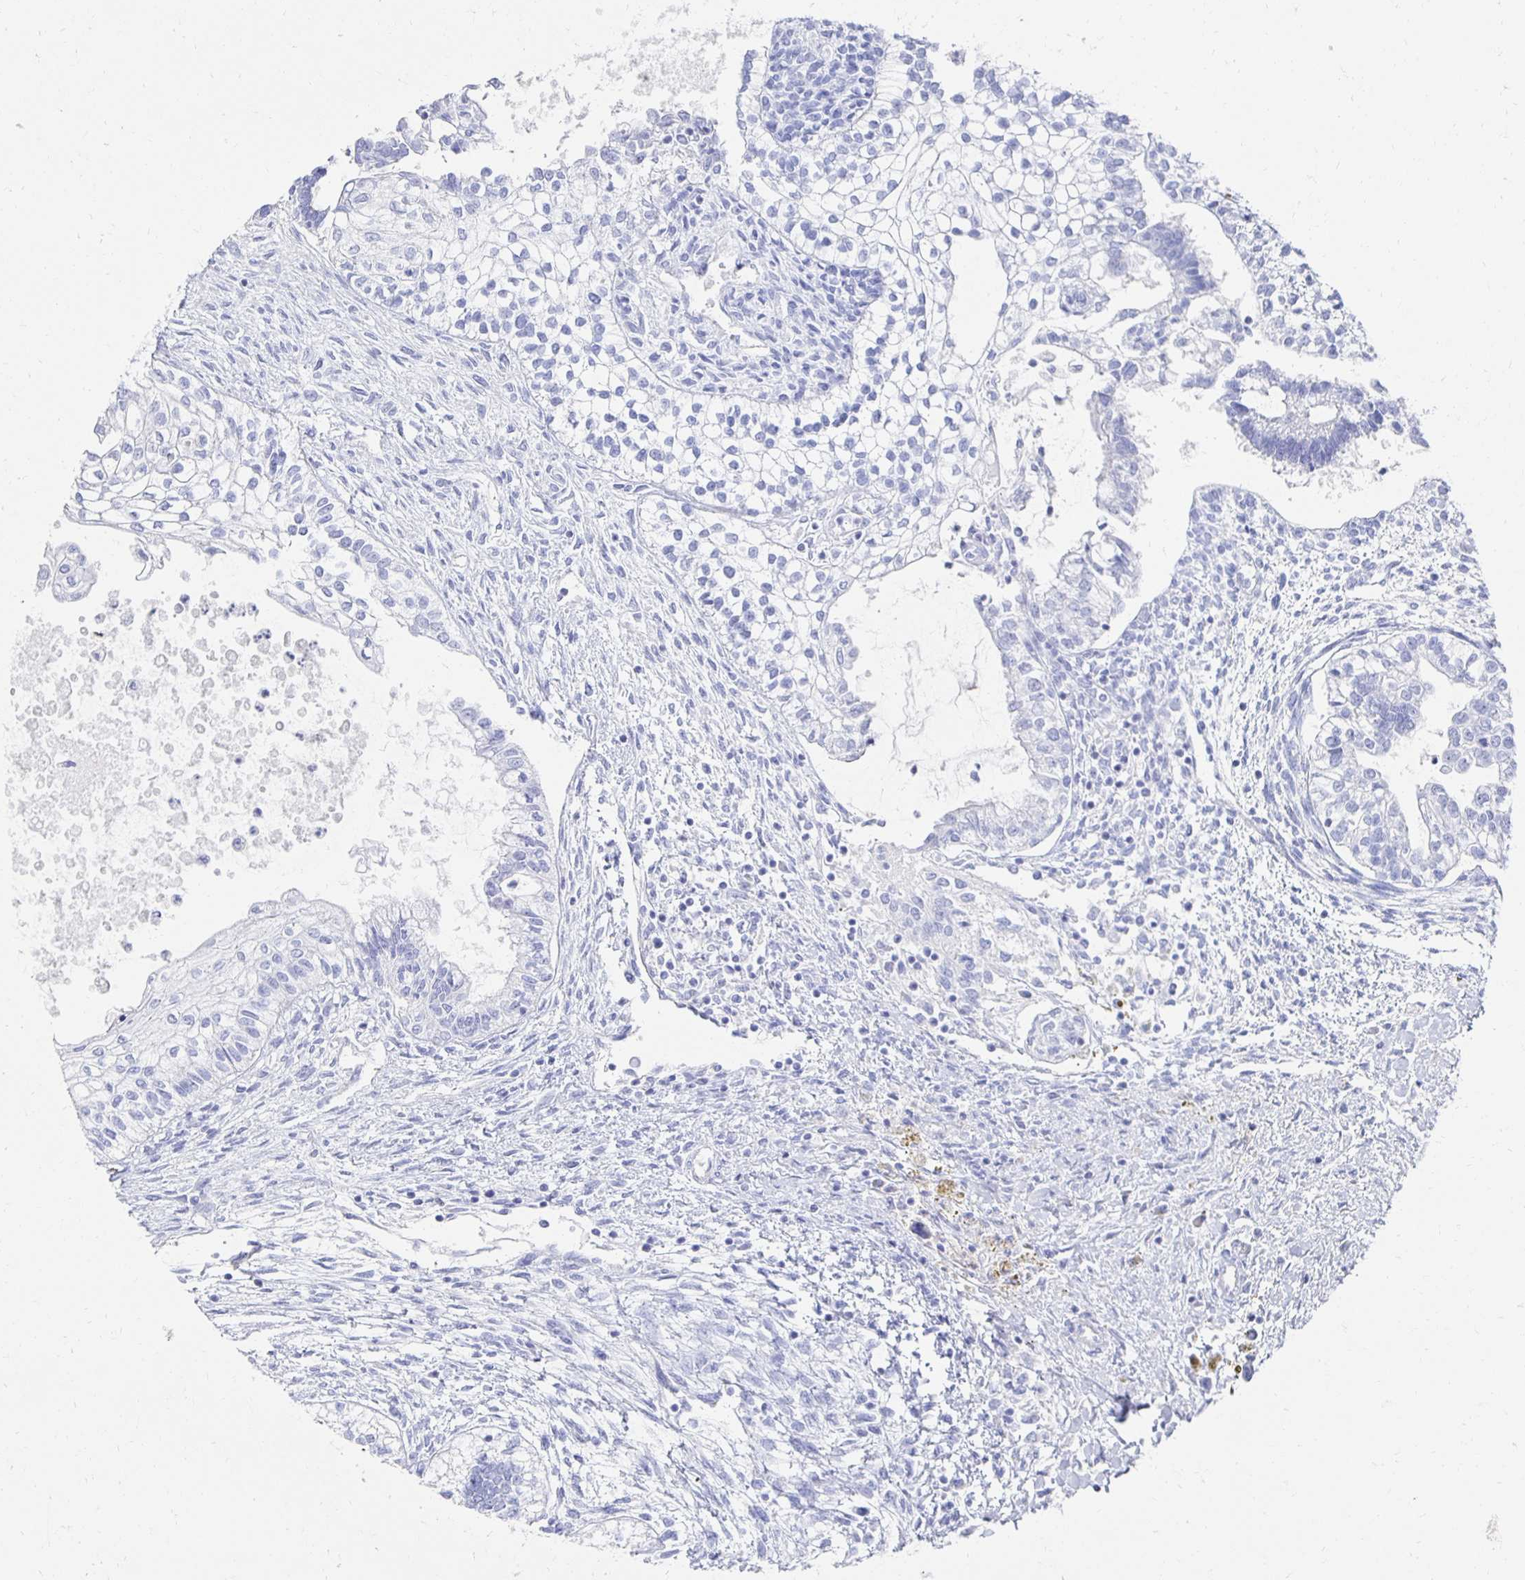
{"staining": {"intensity": "moderate", "quantity": "<25%", "location": "cytoplasmic/membranous"}, "tissue": "testis cancer", "cell_type": "Tumor cells", "image_type": "cancer", "snomed": [{"axis": "morphology", "description": "Carcinoma, Embryonal, NOS"}, {"axis": "topography", "description": "Testis"}], "caption": "DAB immunohistochemical staining of human testis cancer demonstrates moderate cytoplasmic/membranous protein staining in about <25% of tumor cells.", "gene": "PRDM7", "patient": {"sex": "male", "age": 37}}